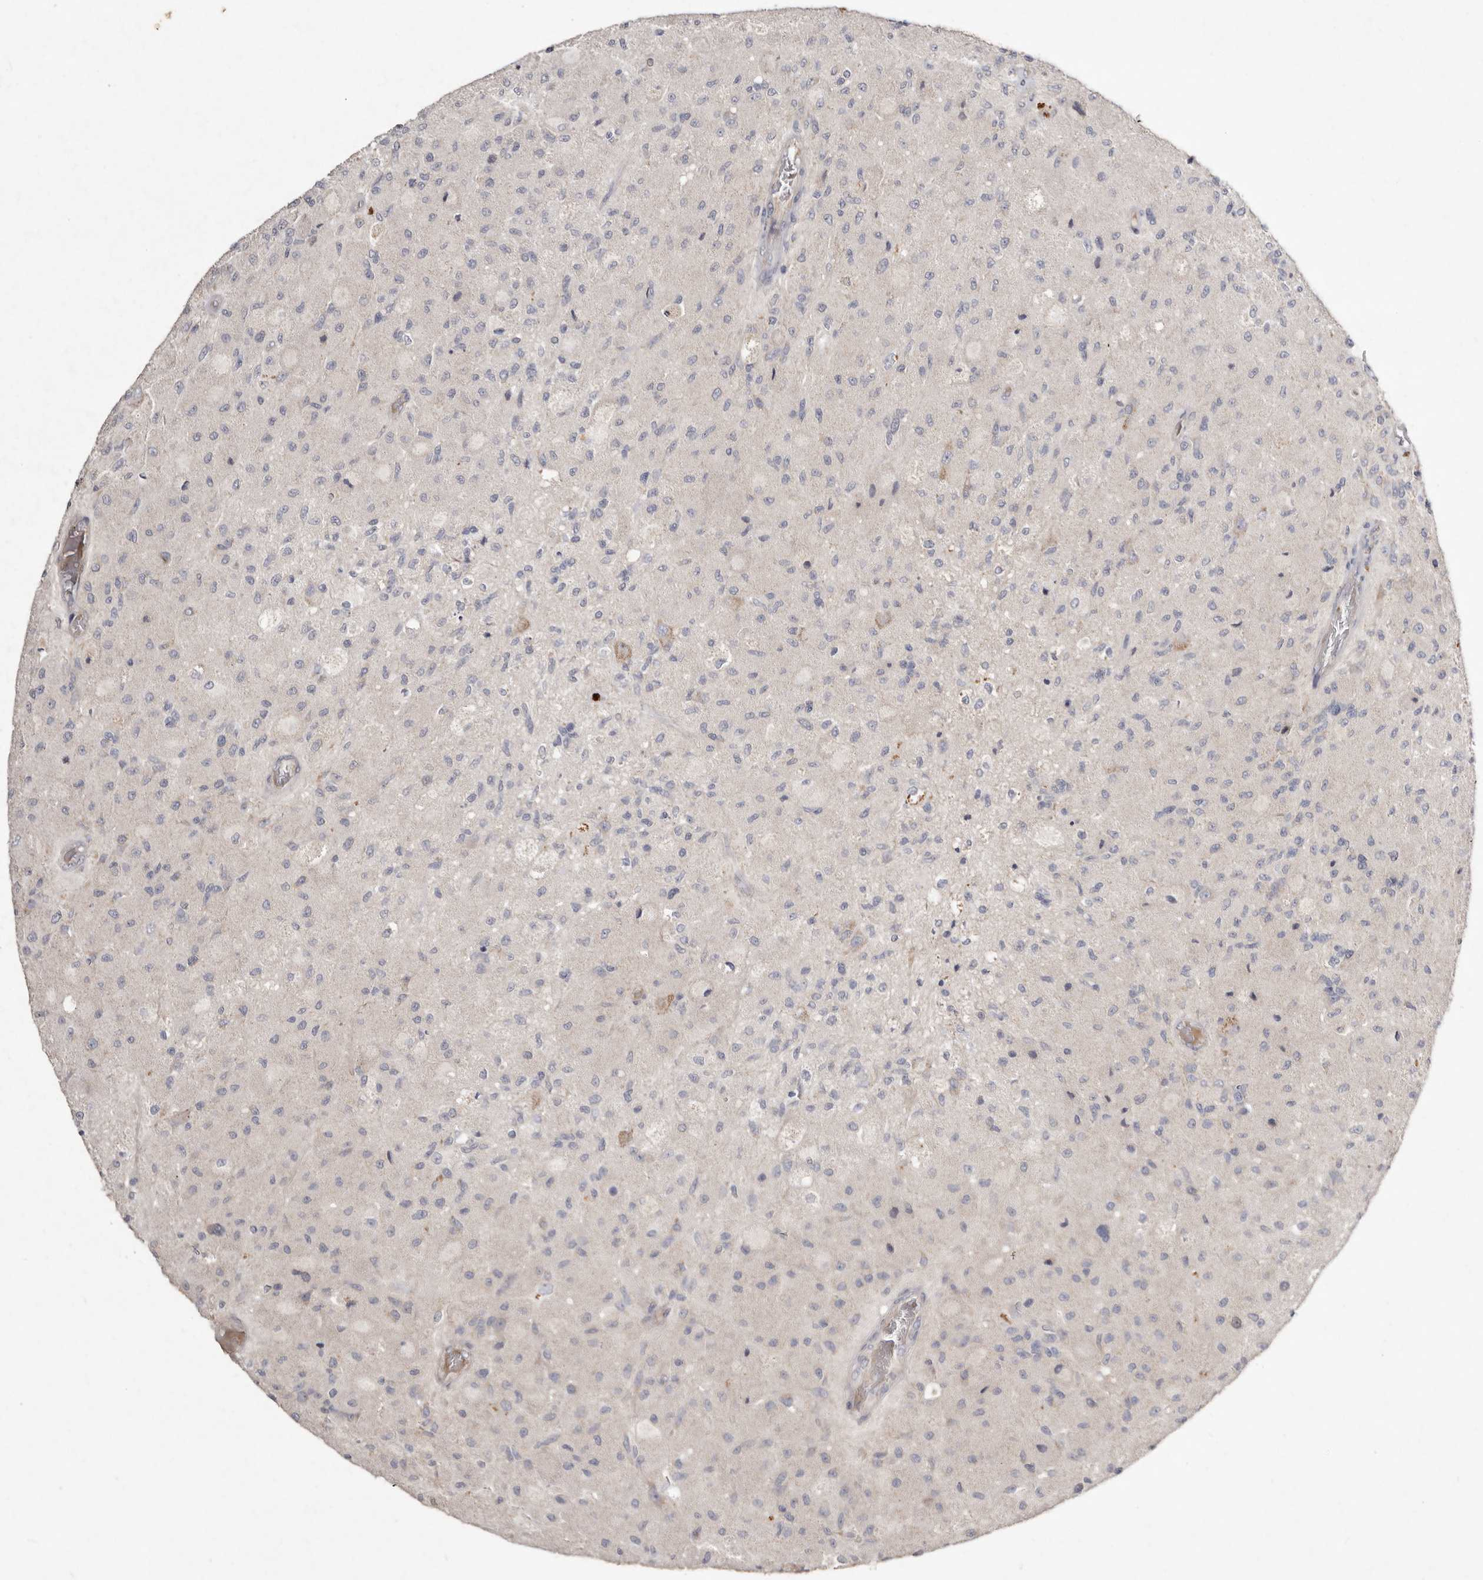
{"staining": {"intensity": "negative", "quantity": "none", "location": "none"}, "tissue": "glioma", "cell_type": "Tumor cells", "image_type": "cancer", "snomed": [{"axis": "morphology", "description": "Normal tissue, NOS"}, {"axis": "morphology", "description": "Glioma, malignant, High grade"}, {"axis": "topography", "description": "Cerebral cortex"}], "caption": "A photomicrograph of glioma stained for a protein shows no brown staining in tumor cells. Brightfield microscopy of IHC stained with DAB (brown) and hematoxylin (blue), captured at high magnification.", "gene": "SLC25A20", "patient": {"sex": "male", "age": 77}}